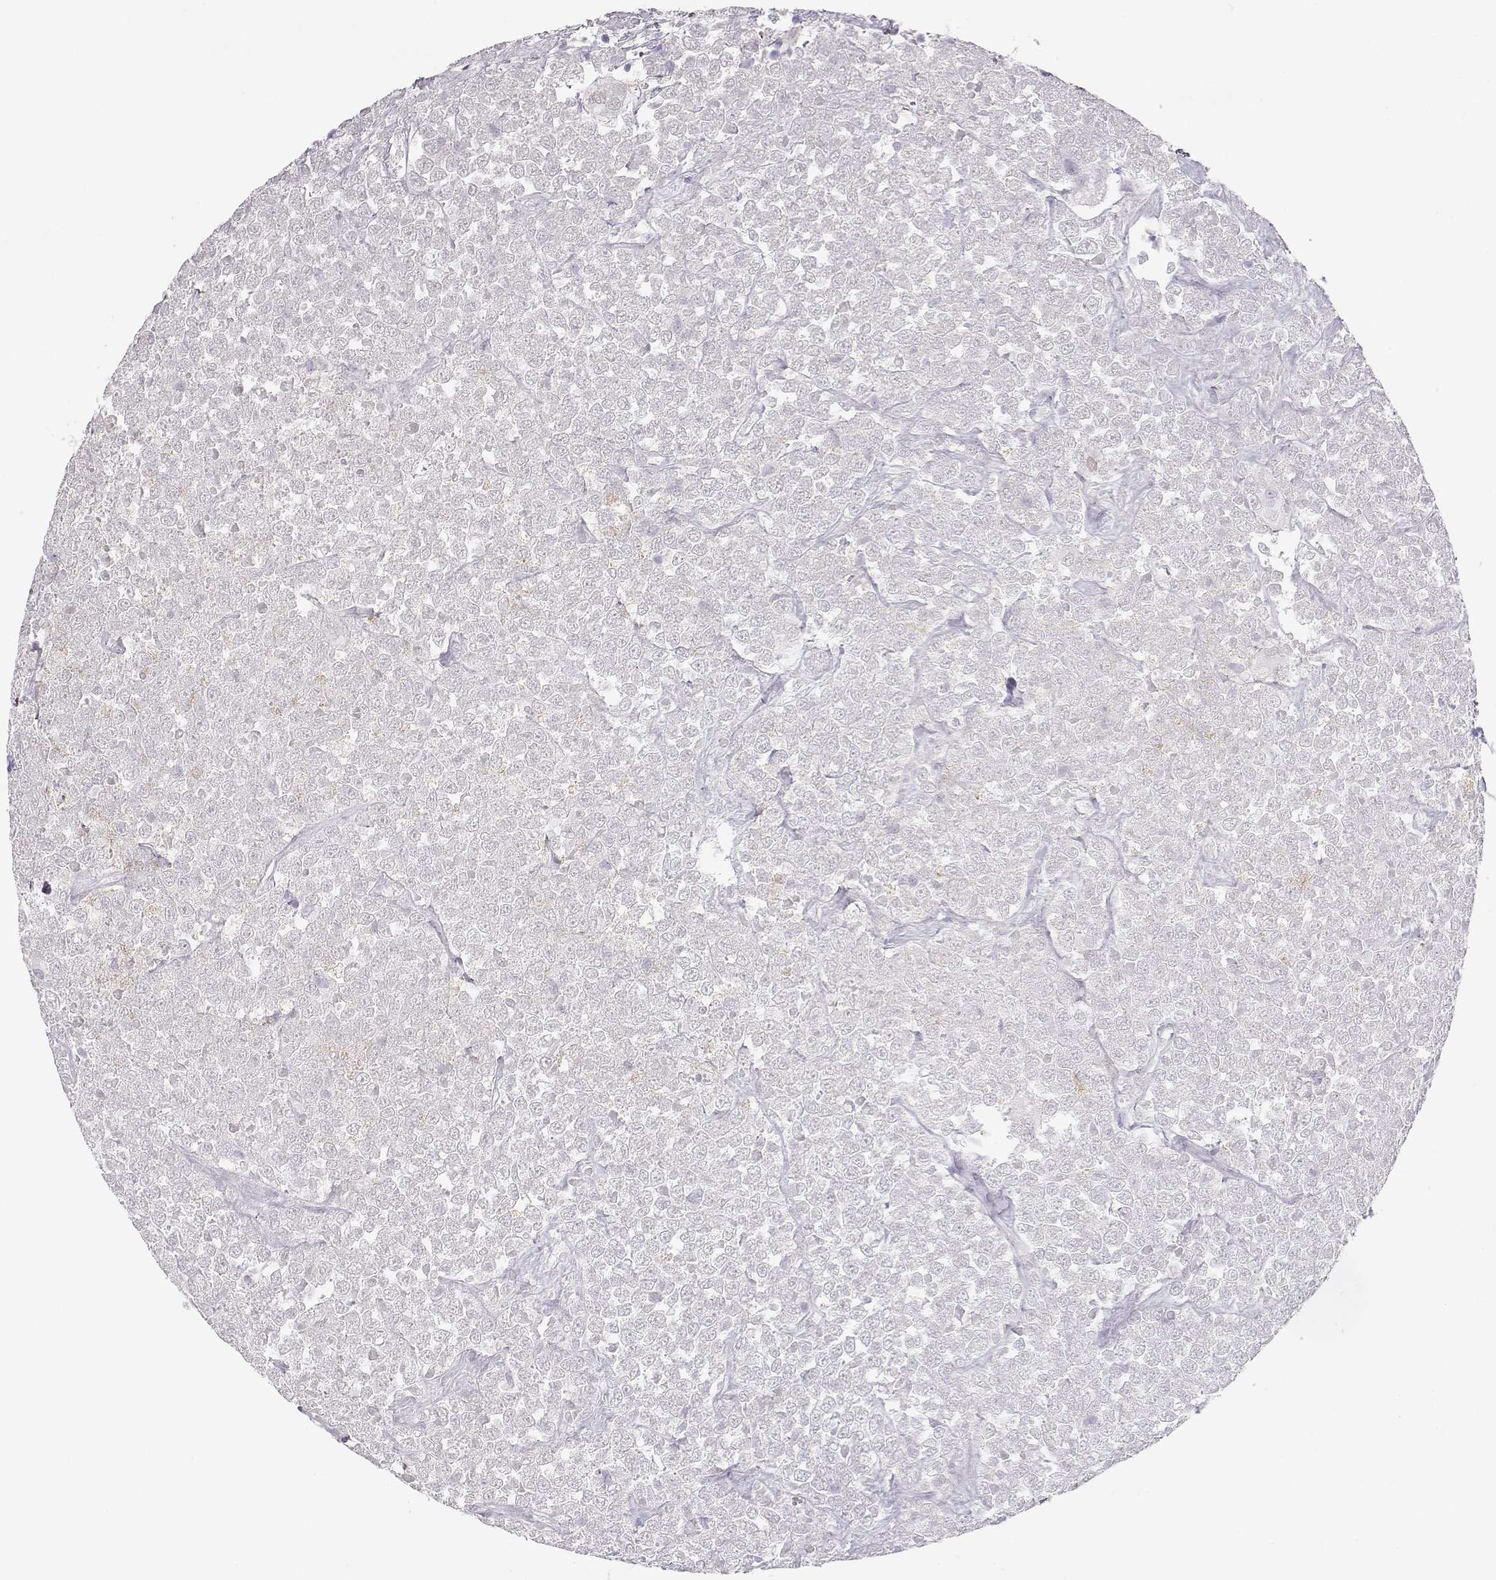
{"staining": {"intensity": "negative", "quantity": "none", "location": "none"}, "tissue": "testis cancer", "cell_type": "Tumor cells", "image_type": "cancer", "snomed": [{"axis": "morphology", "description": "Seminoma, NOS"}, {"axis": "topography", "description": "Testis"}], "caption": "The immunohistochemistry histopathology image has no significant positivity in tumor cells of testis cancer tissue.", "gene": "MIP", "patient": {"sex": "male", "age": 59}}